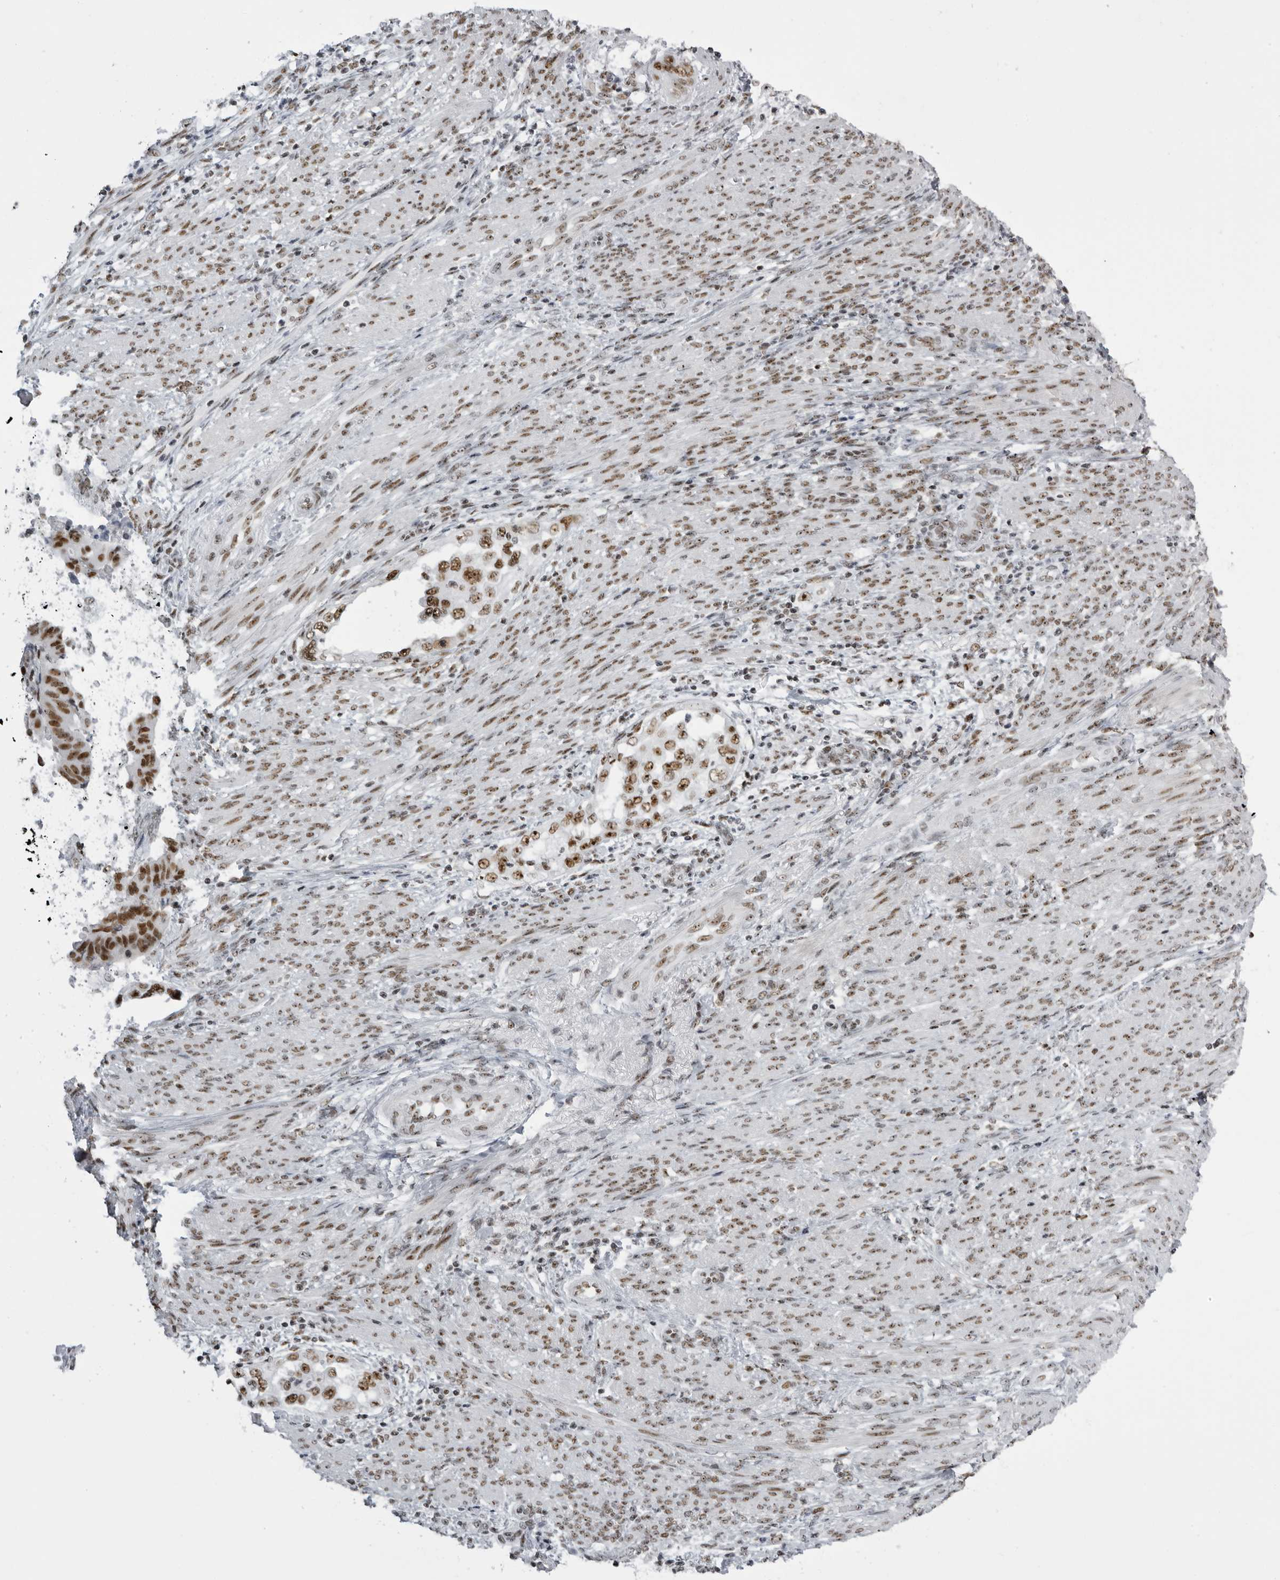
{"staining": {"intensity": "moderate", "quantity": ">75%", "location": "nuclear"}, "tissue": "endometrial cancer", "cell_type": "Tumor cells", "image_type": "cancer", "snomed": [{"axis": "morphology", "description": "Adenocarcinoma, NOS"}, {"axis": "topography", "description": "Endometrium"}], "caption": "Endometrial cancer was stained to show a protein in brown. There is medium levels of moderate nuclear positivity in about >75% of tumor cells.", "gene": "DHX9", "patient": {"sex": "female", "age": 85}}